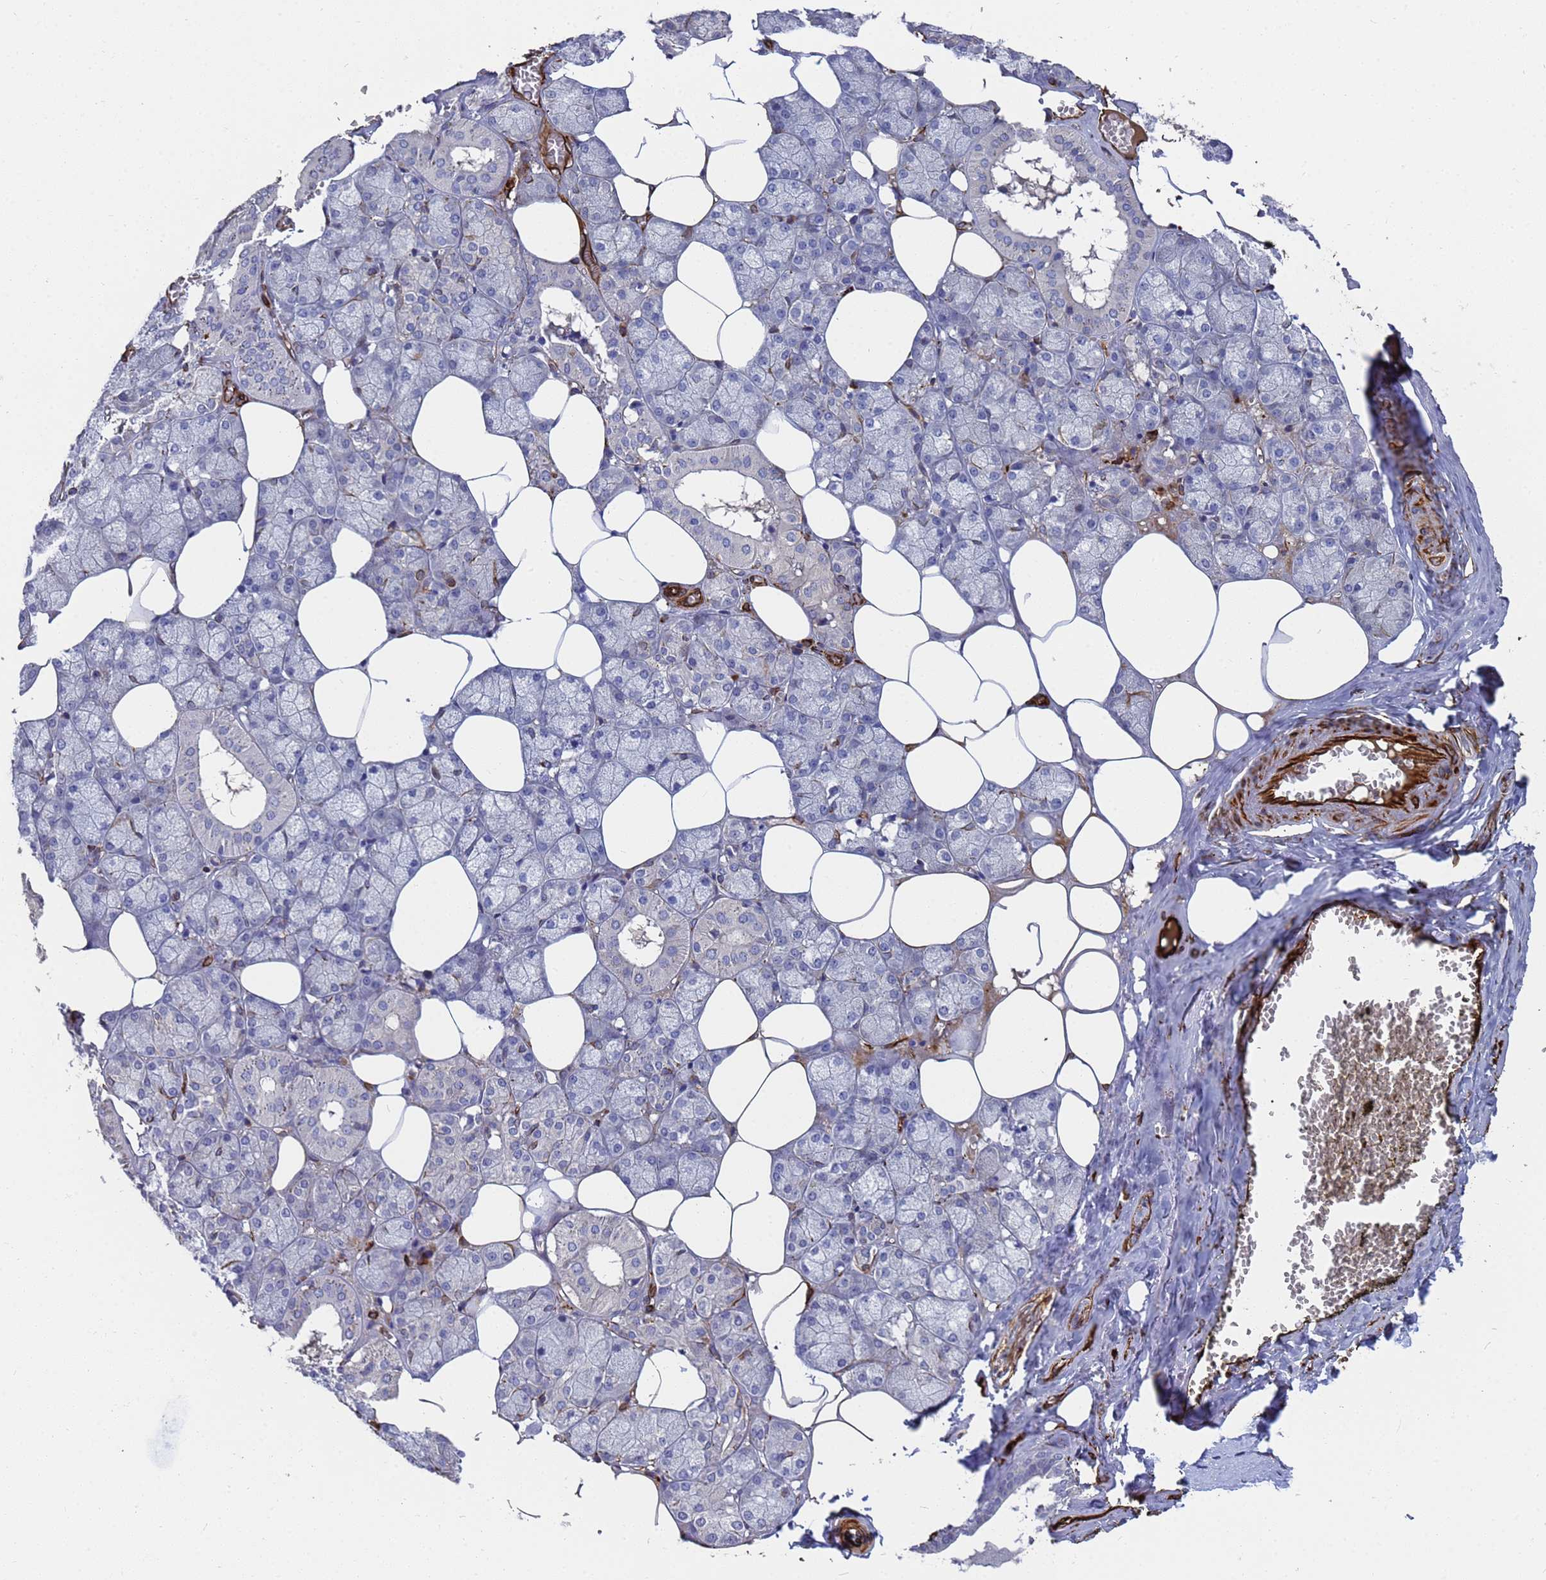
{"staining": {"intensity": "negative", "quantity": "none", "location": "none"}, "tissue": "salivary gland", "cell_type": "Glandular cells", "image_type": "normal", "snomed": [{"axis": "morphology", "description": "Normal tissue, NOS"}, {"axis": "topography", "description": "Salivary gland"}], "caption": "Immunohistochemistry photomicrograph of normal salivary gland stained for a protein (brown), which reveals no expression in glandular cells.", "gene": "SYT13", "patient": {"sex": "male", "age": 62}}